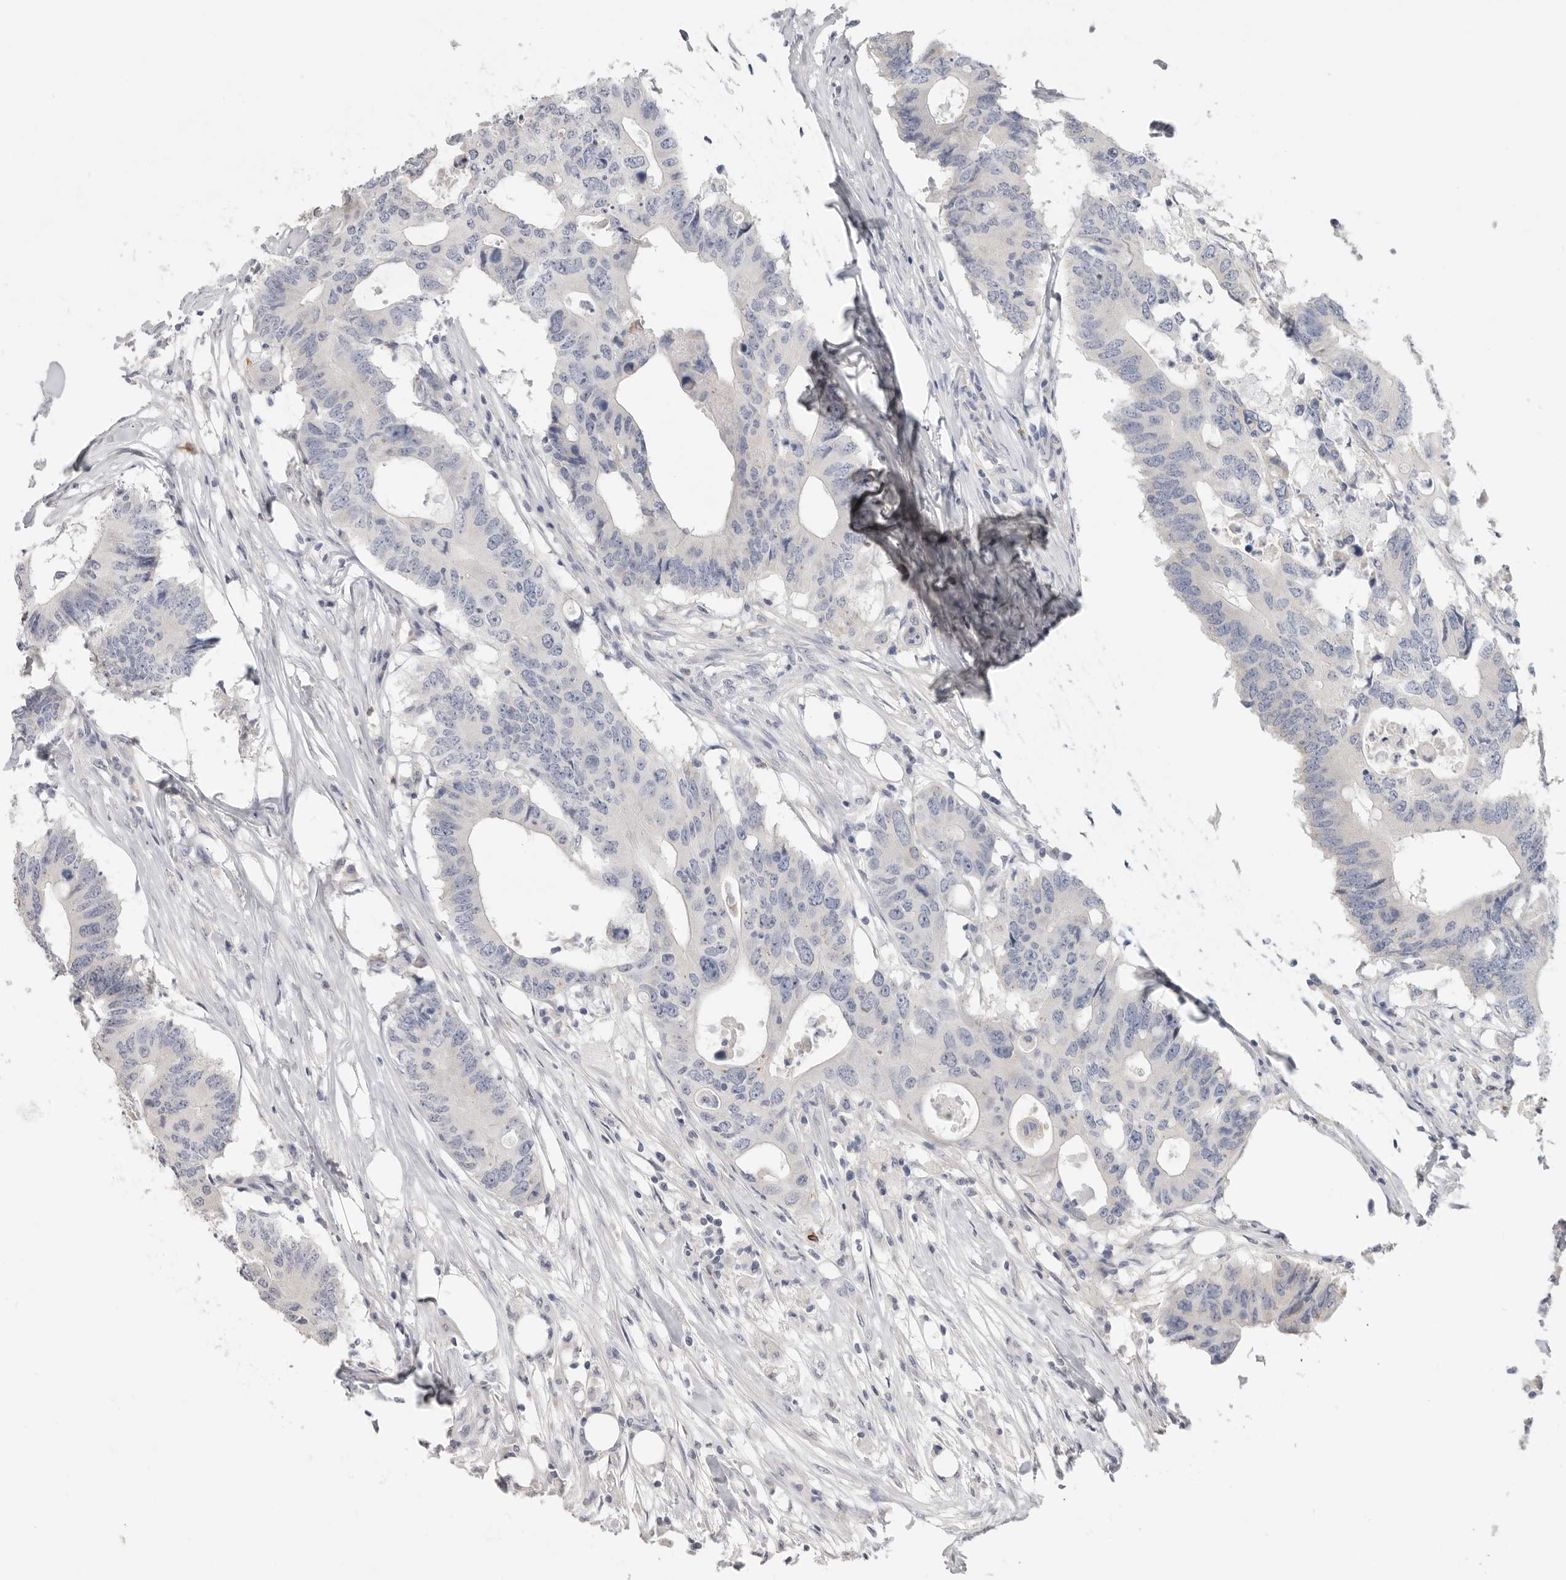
{"staining": {"intensity": "negative", "quantity": "none", "location": "none"}, "tissue": "colorectal cancer", "cell_type": "Tumor cells", "image_type": "cancer", "snomed": [{"axis": "morphology", "description": "Adenocarcinoma, NOS"}, {"axis": "topography", "description": "Colon"}], "caption": "Immunohistochemistry (IHC) micrograph of neoplastic tissue: colorectal cancer stained with DAB reveals no significant protein expression in tumor cells.", "gene": "XIRP1", "patient": {"sex": "male", "age": 71}}